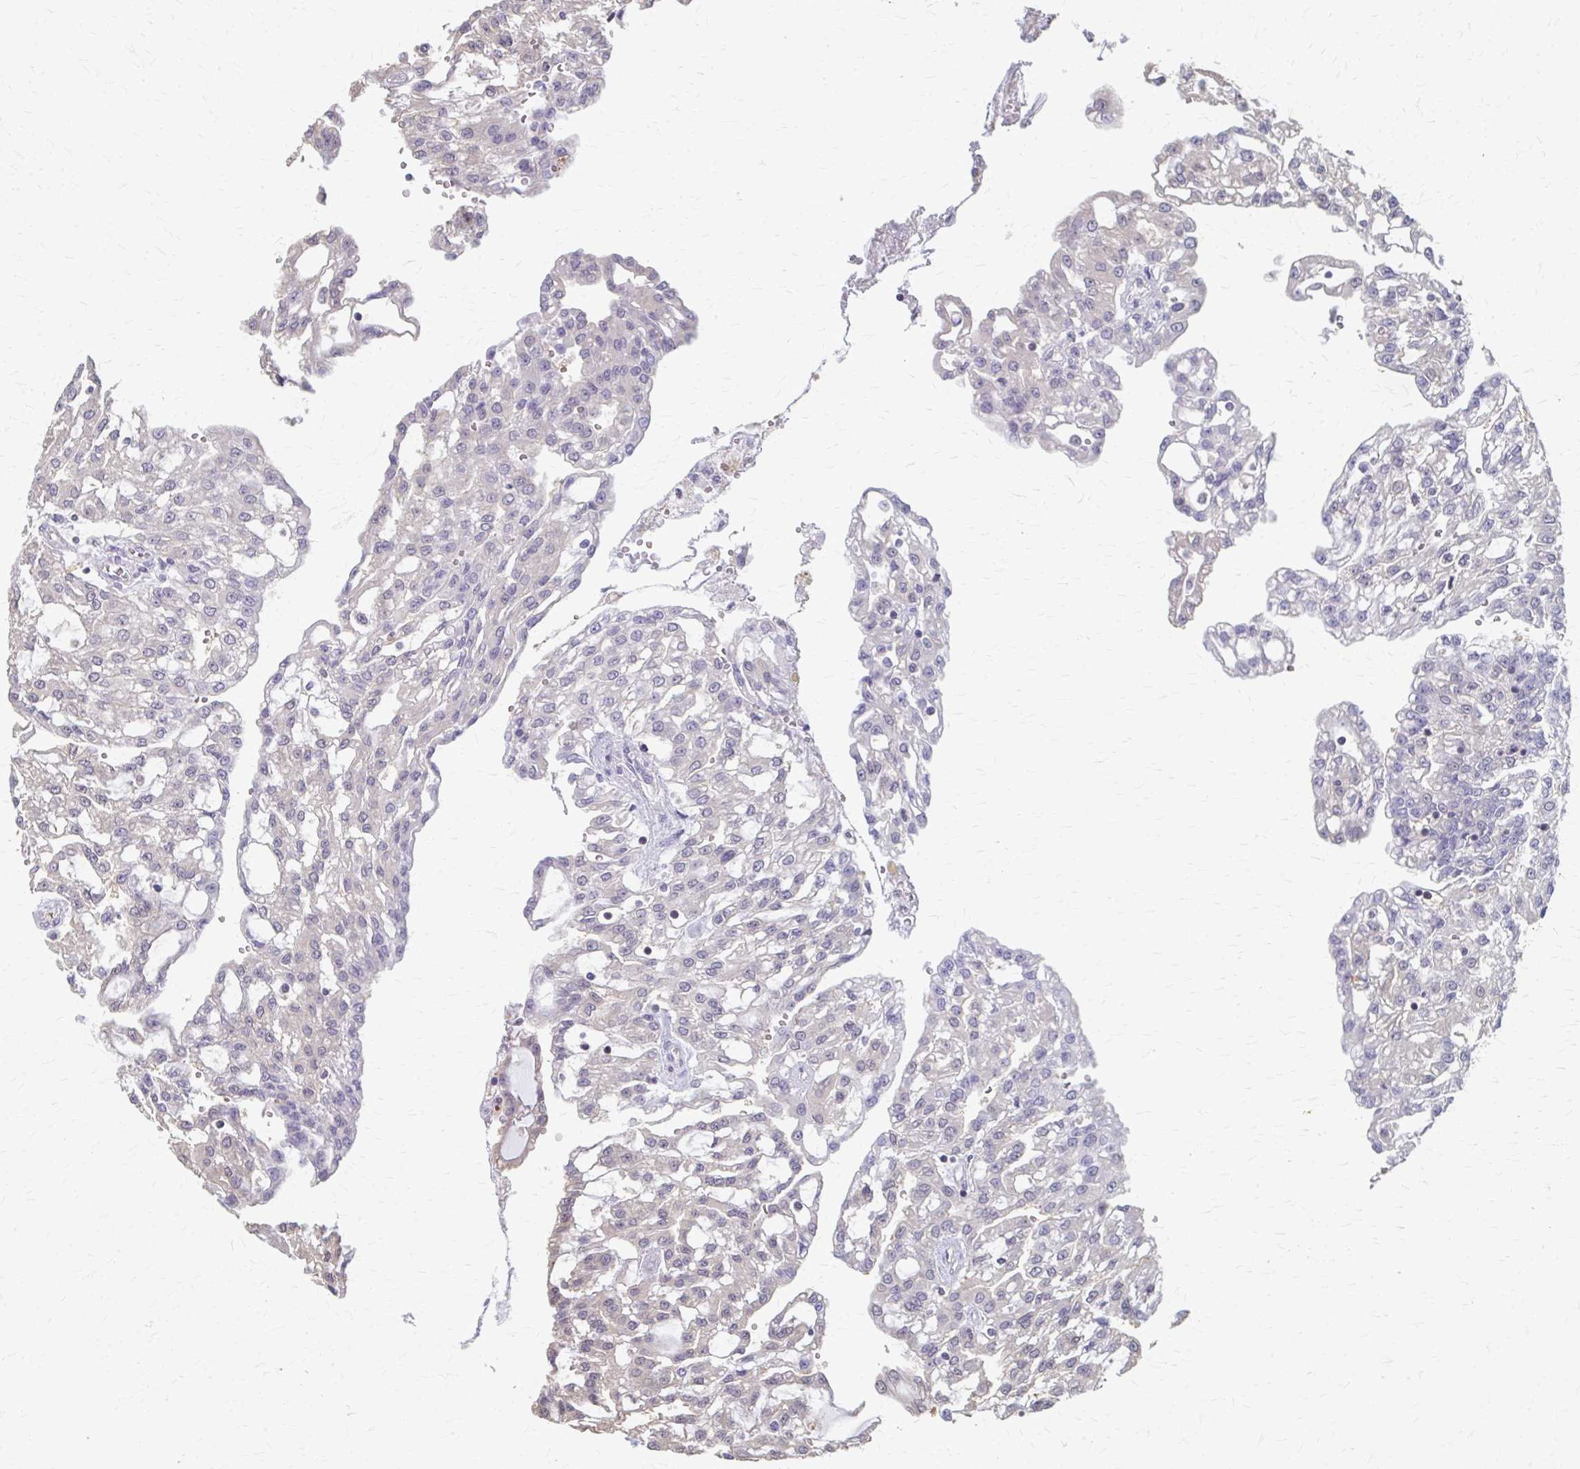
{"staining": {"intensity": "negative", "quantity": "none", "location": "none"}, "tissue": "renal cancer", "cell_type": "Tumor cells", "image_type": "cancer", "snomed": [{"axis": "morphology", "description": "Adenocarcinoma, NOS"}, {"axis": "topography", "description": "Kidney"}], "caption": "Protein analysis of renal adenocarcinoma exhibits no significant expression in tumor cells. (Brightfield microscopy of DAB (3,3'-diaminobenzidine) immunohistochemistry at high magnification).", "gene": "RABGAP1L", "patient": {"sex": "male", "age": 63}}